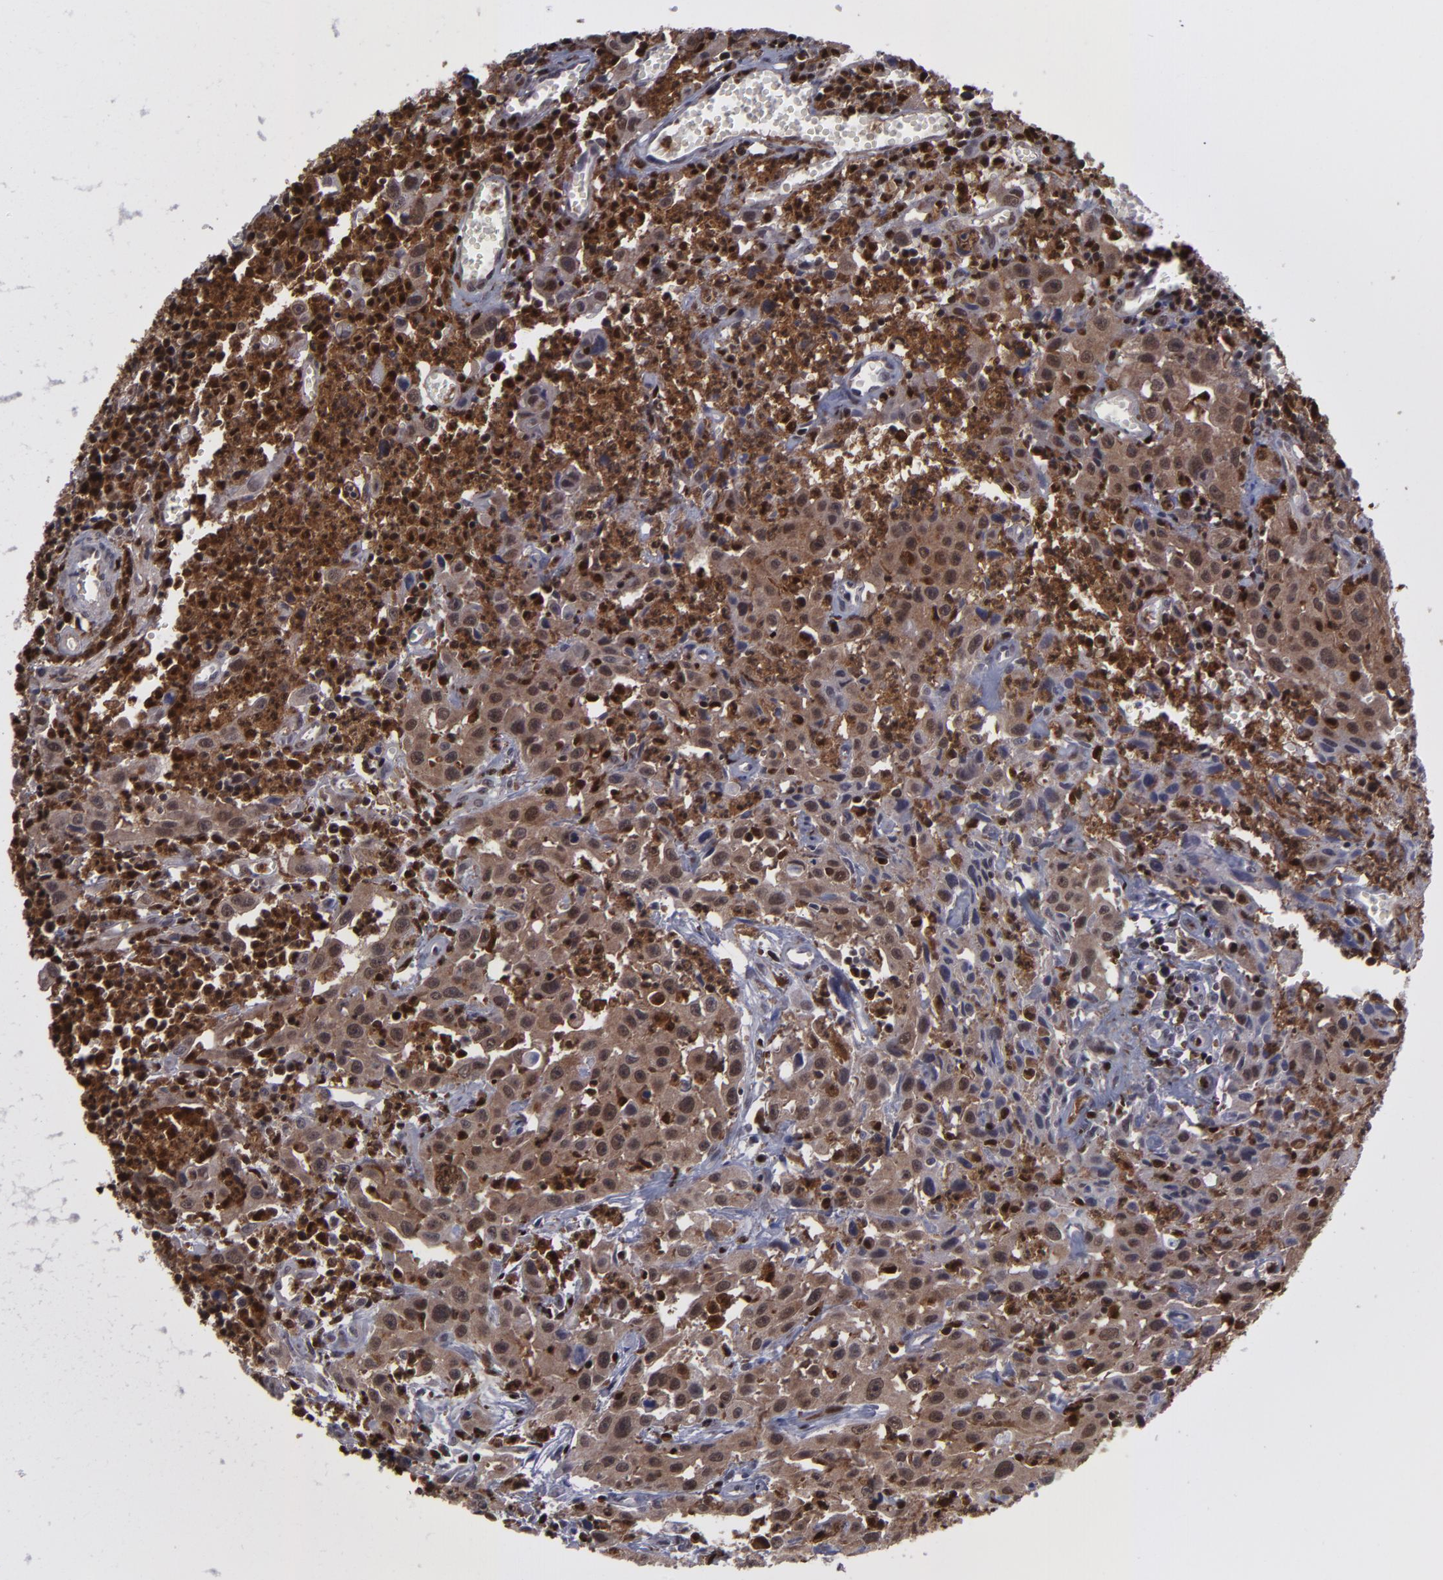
{"staining": {"intensity": "moderate", "quantity": ">75%", "location": "cytoplasmic/membranous,nuclear"}, "tissue": "urothelial cancer", "cell_type": "Tumor cells", "image_type": "cancer", "snomed": [{"axis": "morphology", "description": "Urothelial carcinoma, High grade"}, {"axis": "topography", "description": "Urinary bladder"}], "caption": "Urothelial cancer stained with a brown dye displays moderate cytoplasmic/membranous and nuclear positive staining in approximately >75% of tumor cells.", "gene": "GRB2", "patient": {"sex": "male", "age": 66}}